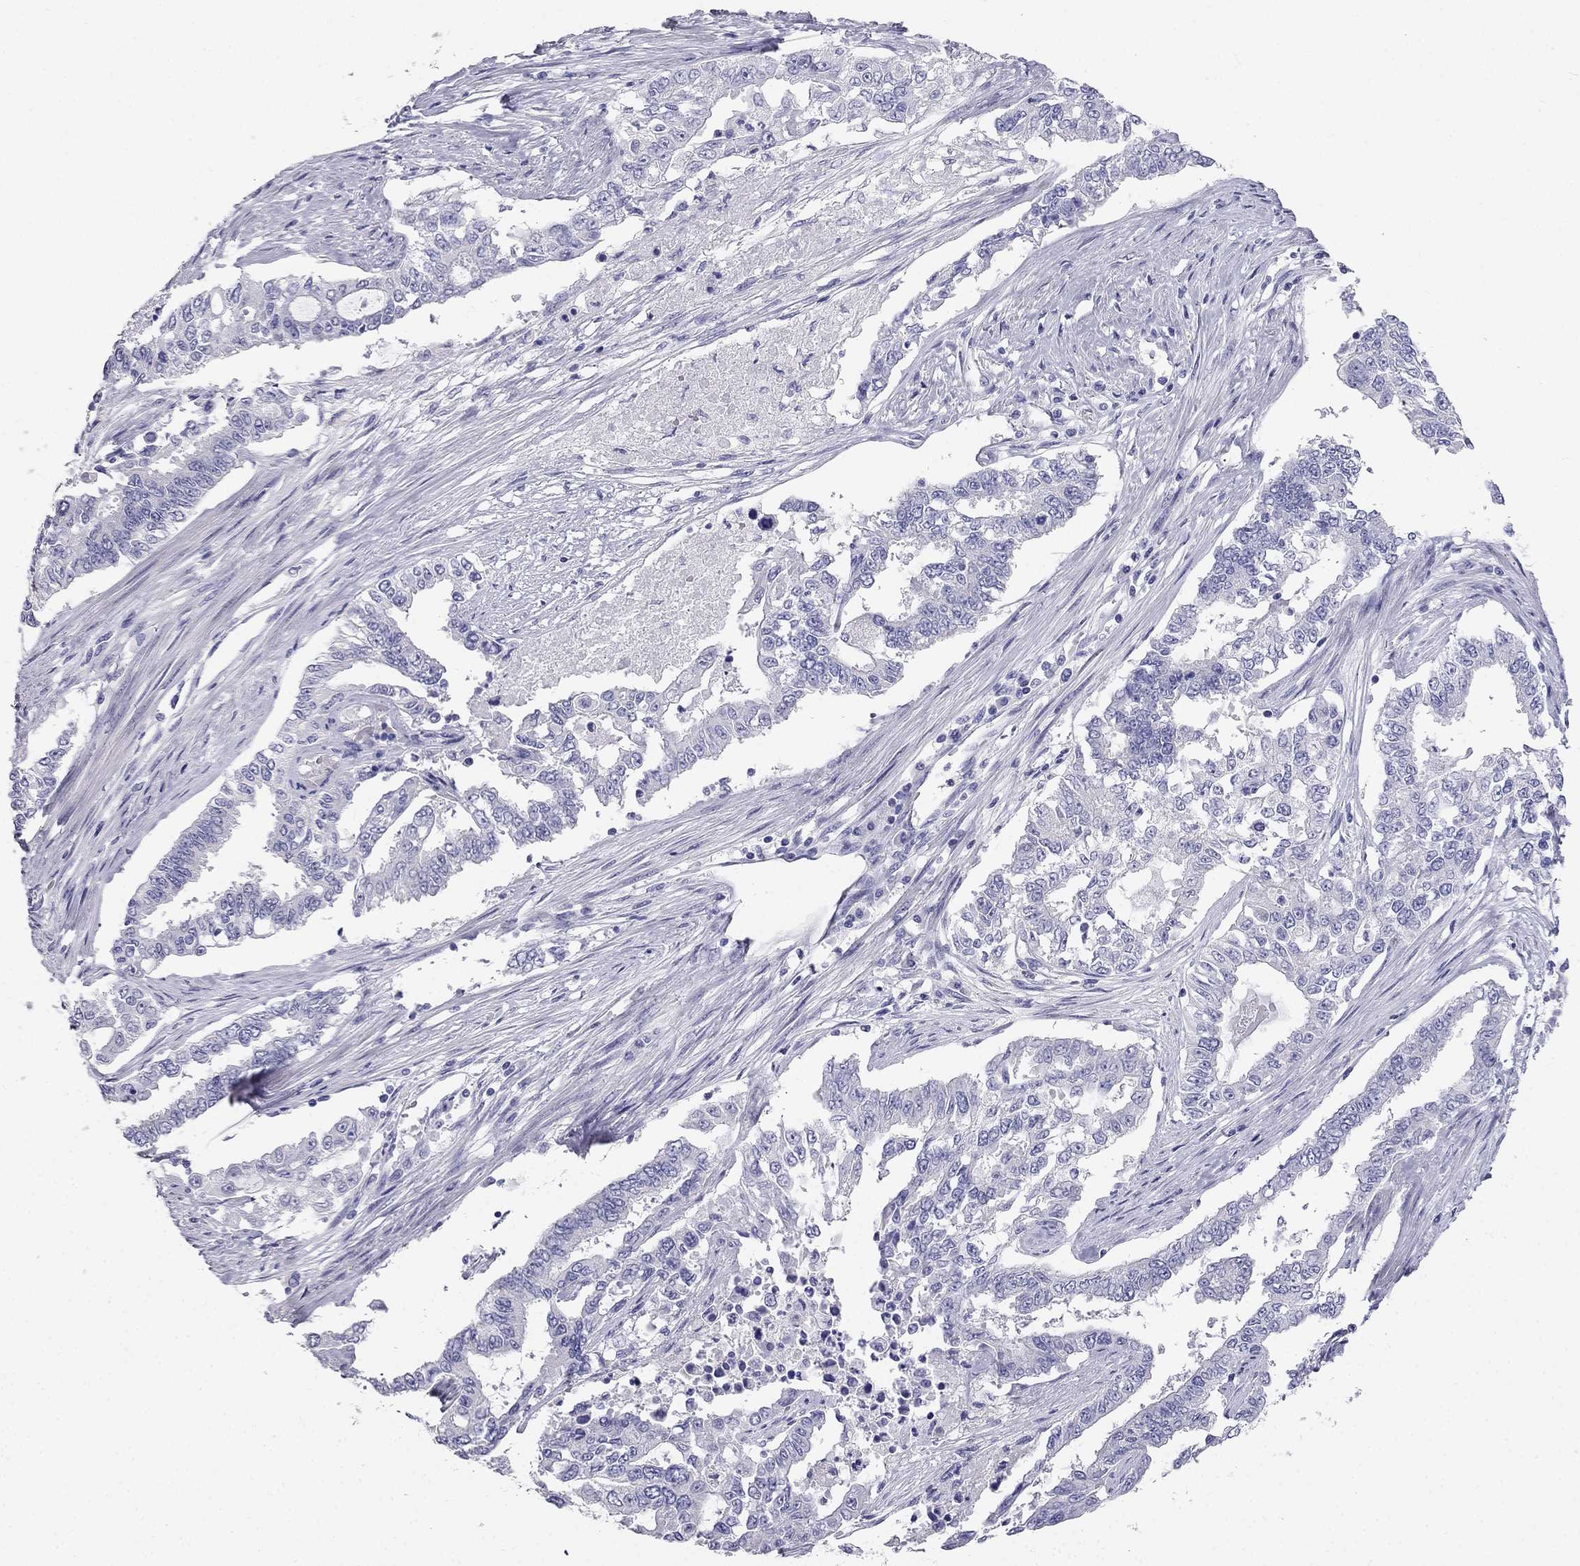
{"staining": {"intensity": "negative", "quantity": "none", "location": "none"}, "tissue": "endometrial cancer", "cell_type": "Tumor cells", "image_type": "cancer", "snomed": [{"axis": "morphology", "description": "Adenocarcinoma, NOS"}, {"axis": "topography", "description": "Uterus"}], "caption": "Immunohistochemistry of adenocarcinoma (endometrial) shows no positivity in tumor cells.", "gene": "RFLNA", "patient": {"sex": "female", "age": 59}}